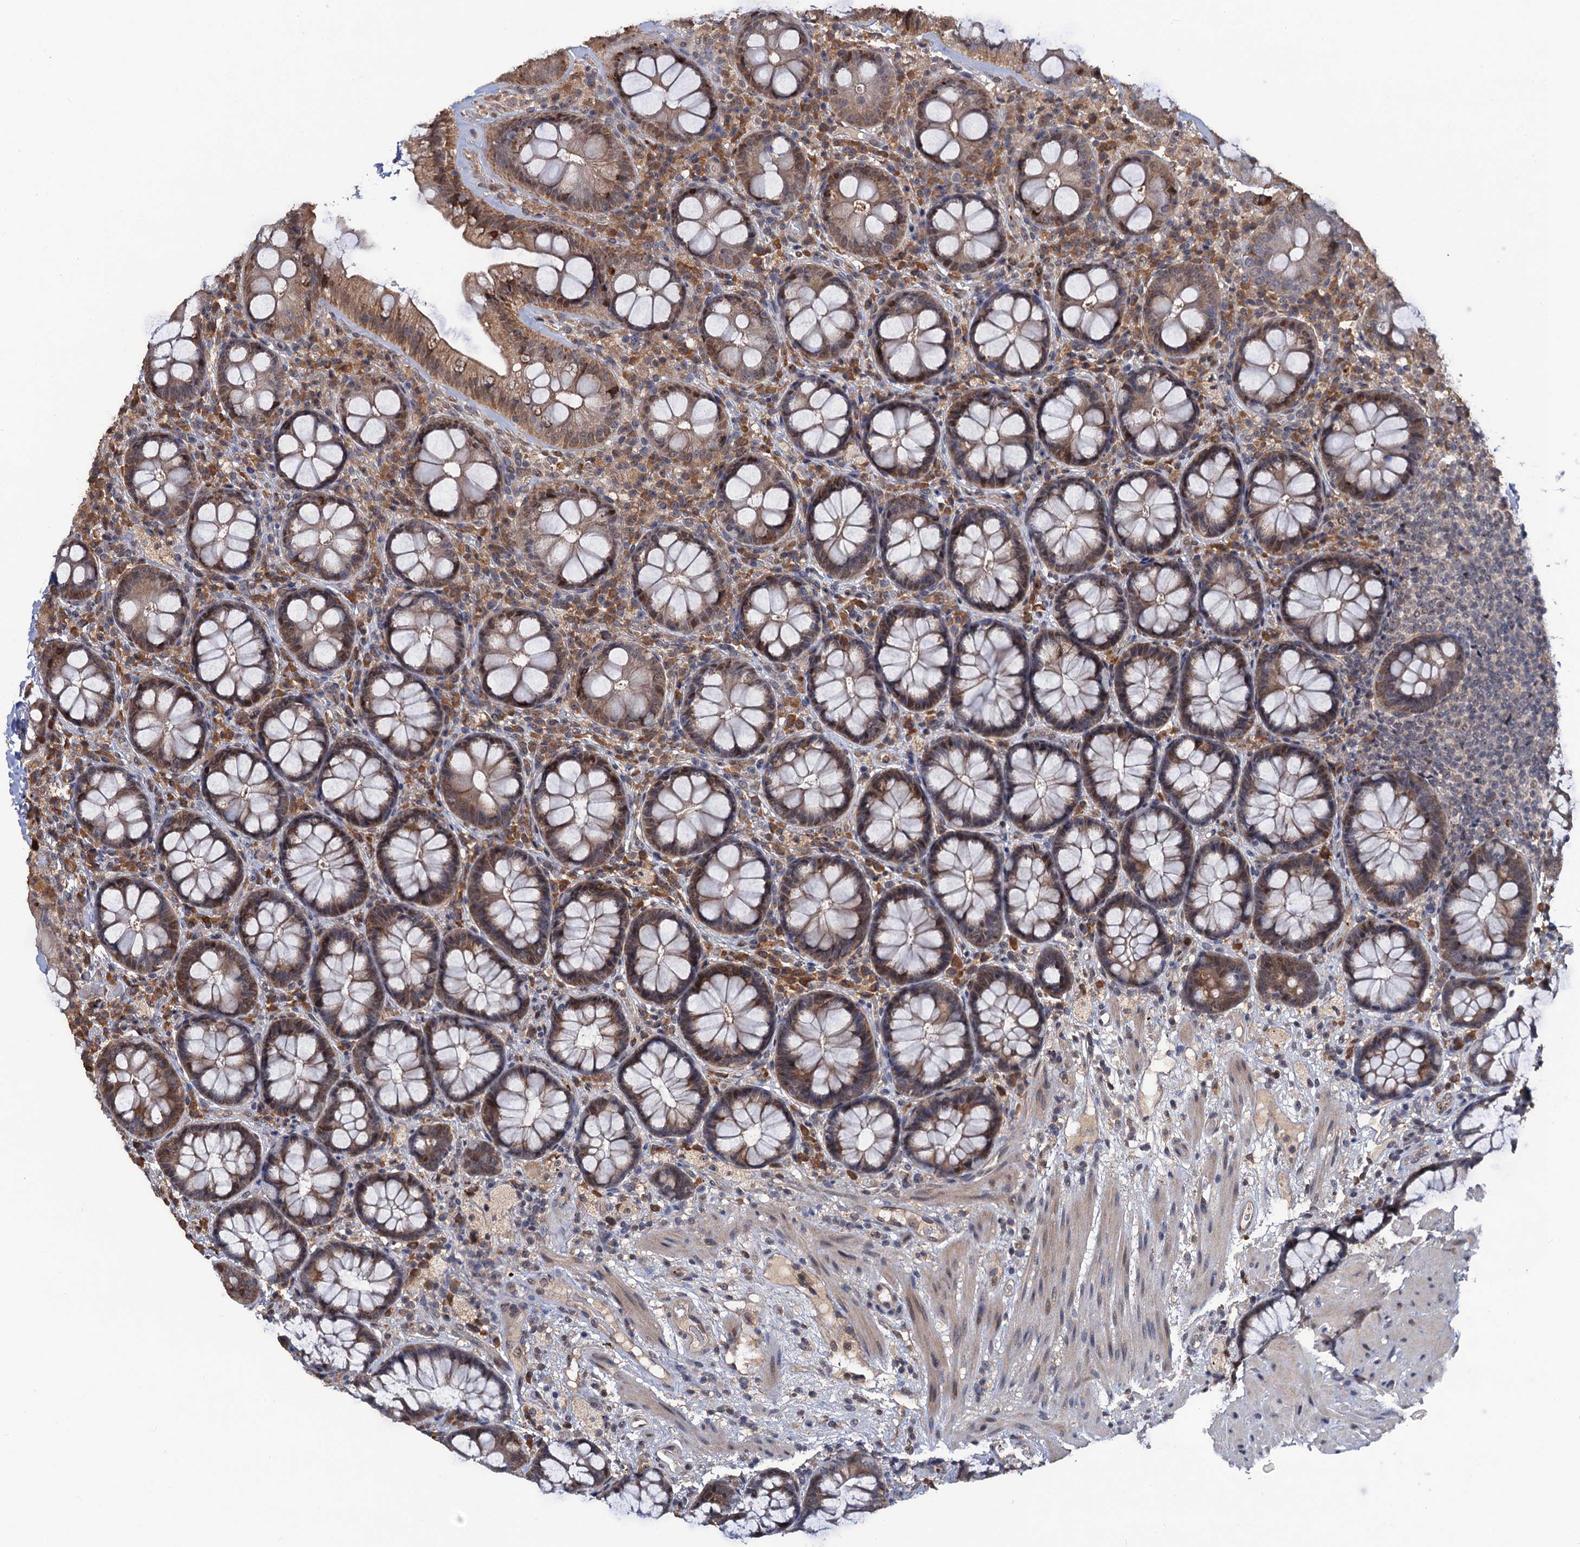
{"staining": {"intensity": "moderate", "quantity": ">75%", "location": "cytoplasmic/membranous,nuclear"}, "tissue": "rectum", "cell_type": "Glandular cells", "image_type": "normal", "snomed": [{"axis": "morphology", "description": "Normal tissue, NOS"}, {"axis": "topography", "description": "Rectum"}], "caption": "A brown stain shows moderate cytoplasmic/membranous,nuclear positivity of a protein in glandular cells of normal rectum.", "gene": "LRRC63", "patient": {"sex": "male", "age": 83}}